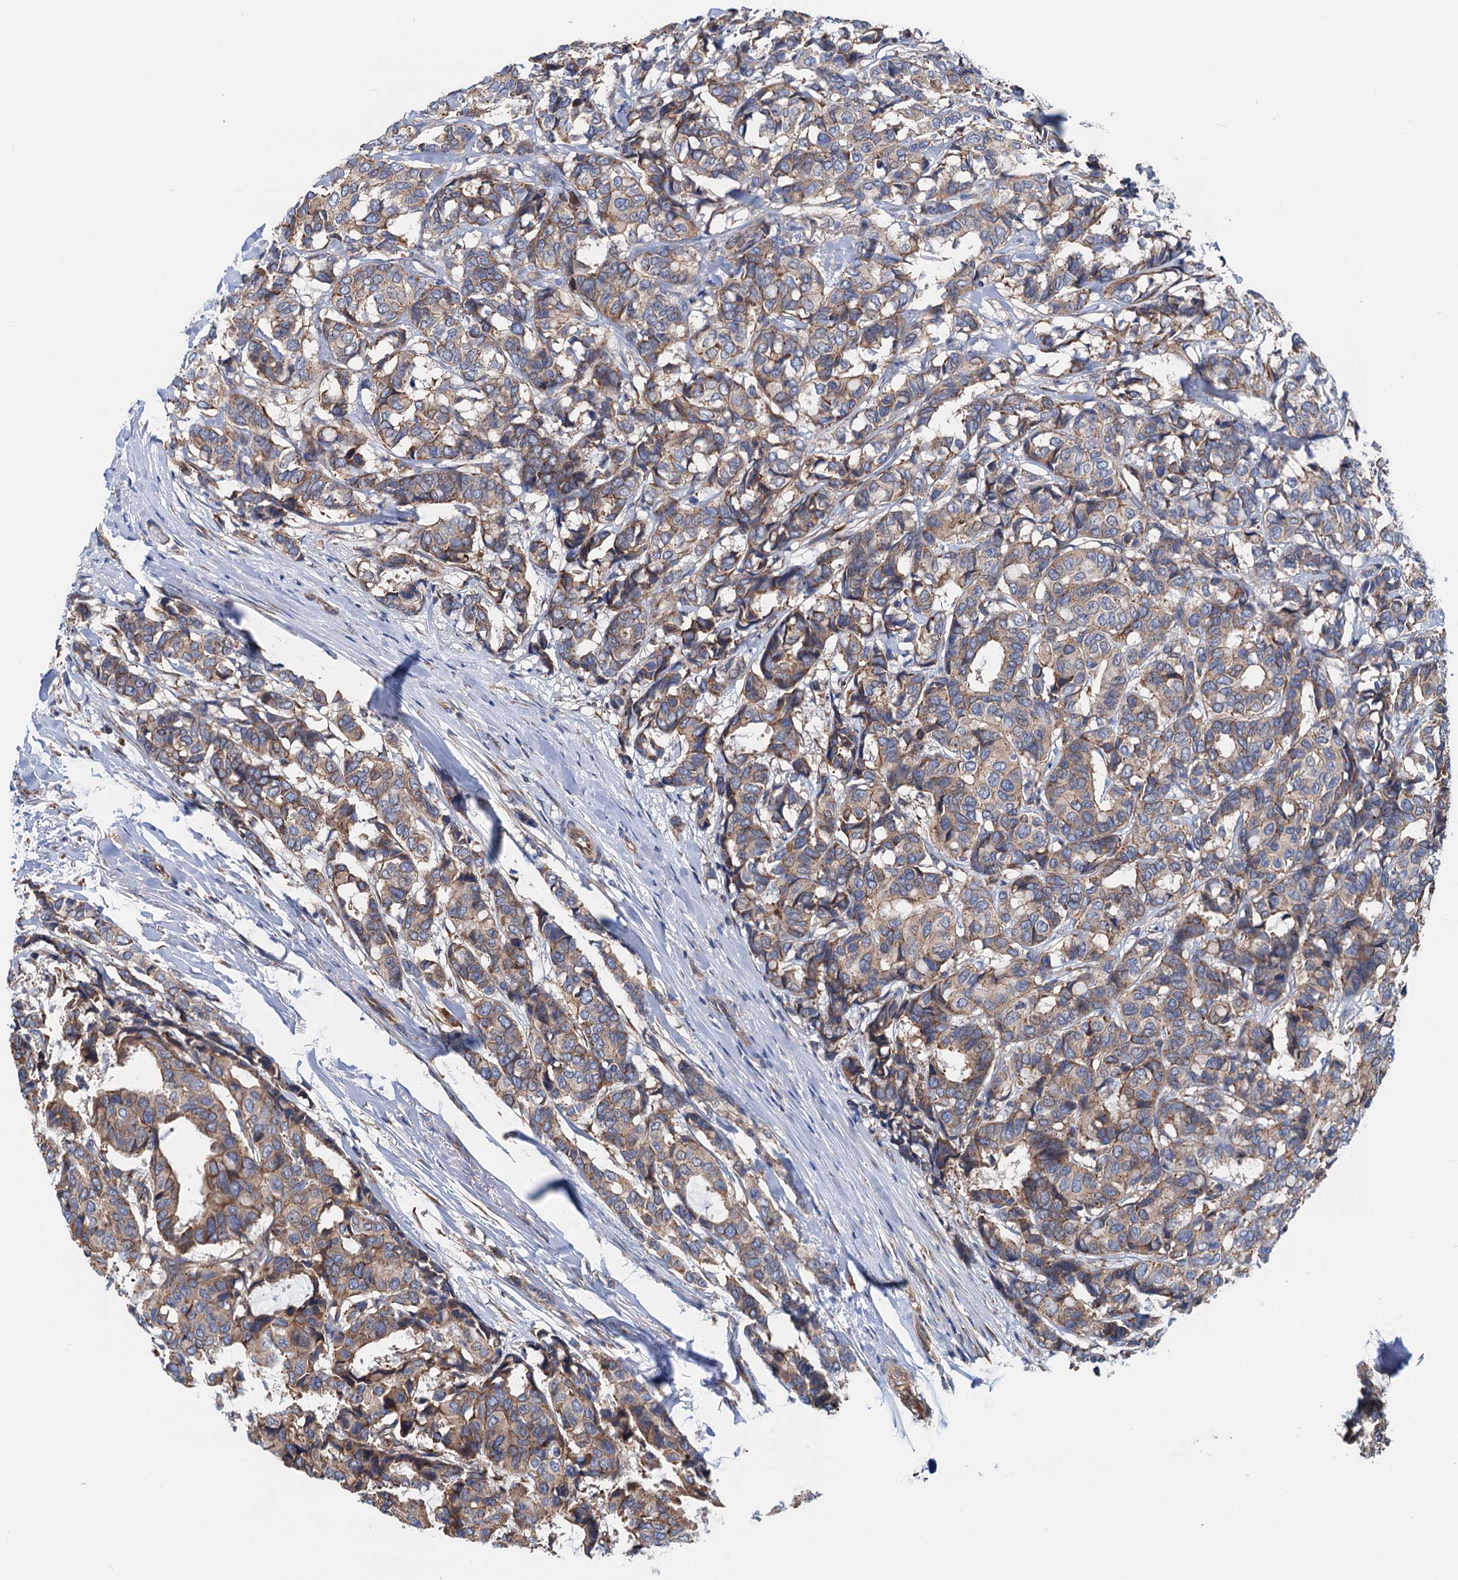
{"staining": {"intensity": "weak", "quantity": ">75%", "location": "cytoplasmic/membranous"}, "tissue": "breast cancer", "cell_type": "Tumor cells", "image_type": "cancer", "snomed": [{"axis": "morphology", "description": "Duct carcinoma"}, {"axis": "topography", "description": "Breast"}], "caption": "Infiltrating ductal carcinoma (breast) stained with DAB (3,3'-diaminobenzidine) immunohistochemistry displays low levels of weak cytoplasmic/membranous positivity in approximately >75% of tumor cells. The staining was performed using DAB, with brown indicating positive protein expression. Nuclei are stained blue with hematoxylin.", "gene": "SLC12A7", "patient": {"sex": "female", "age": 87}}